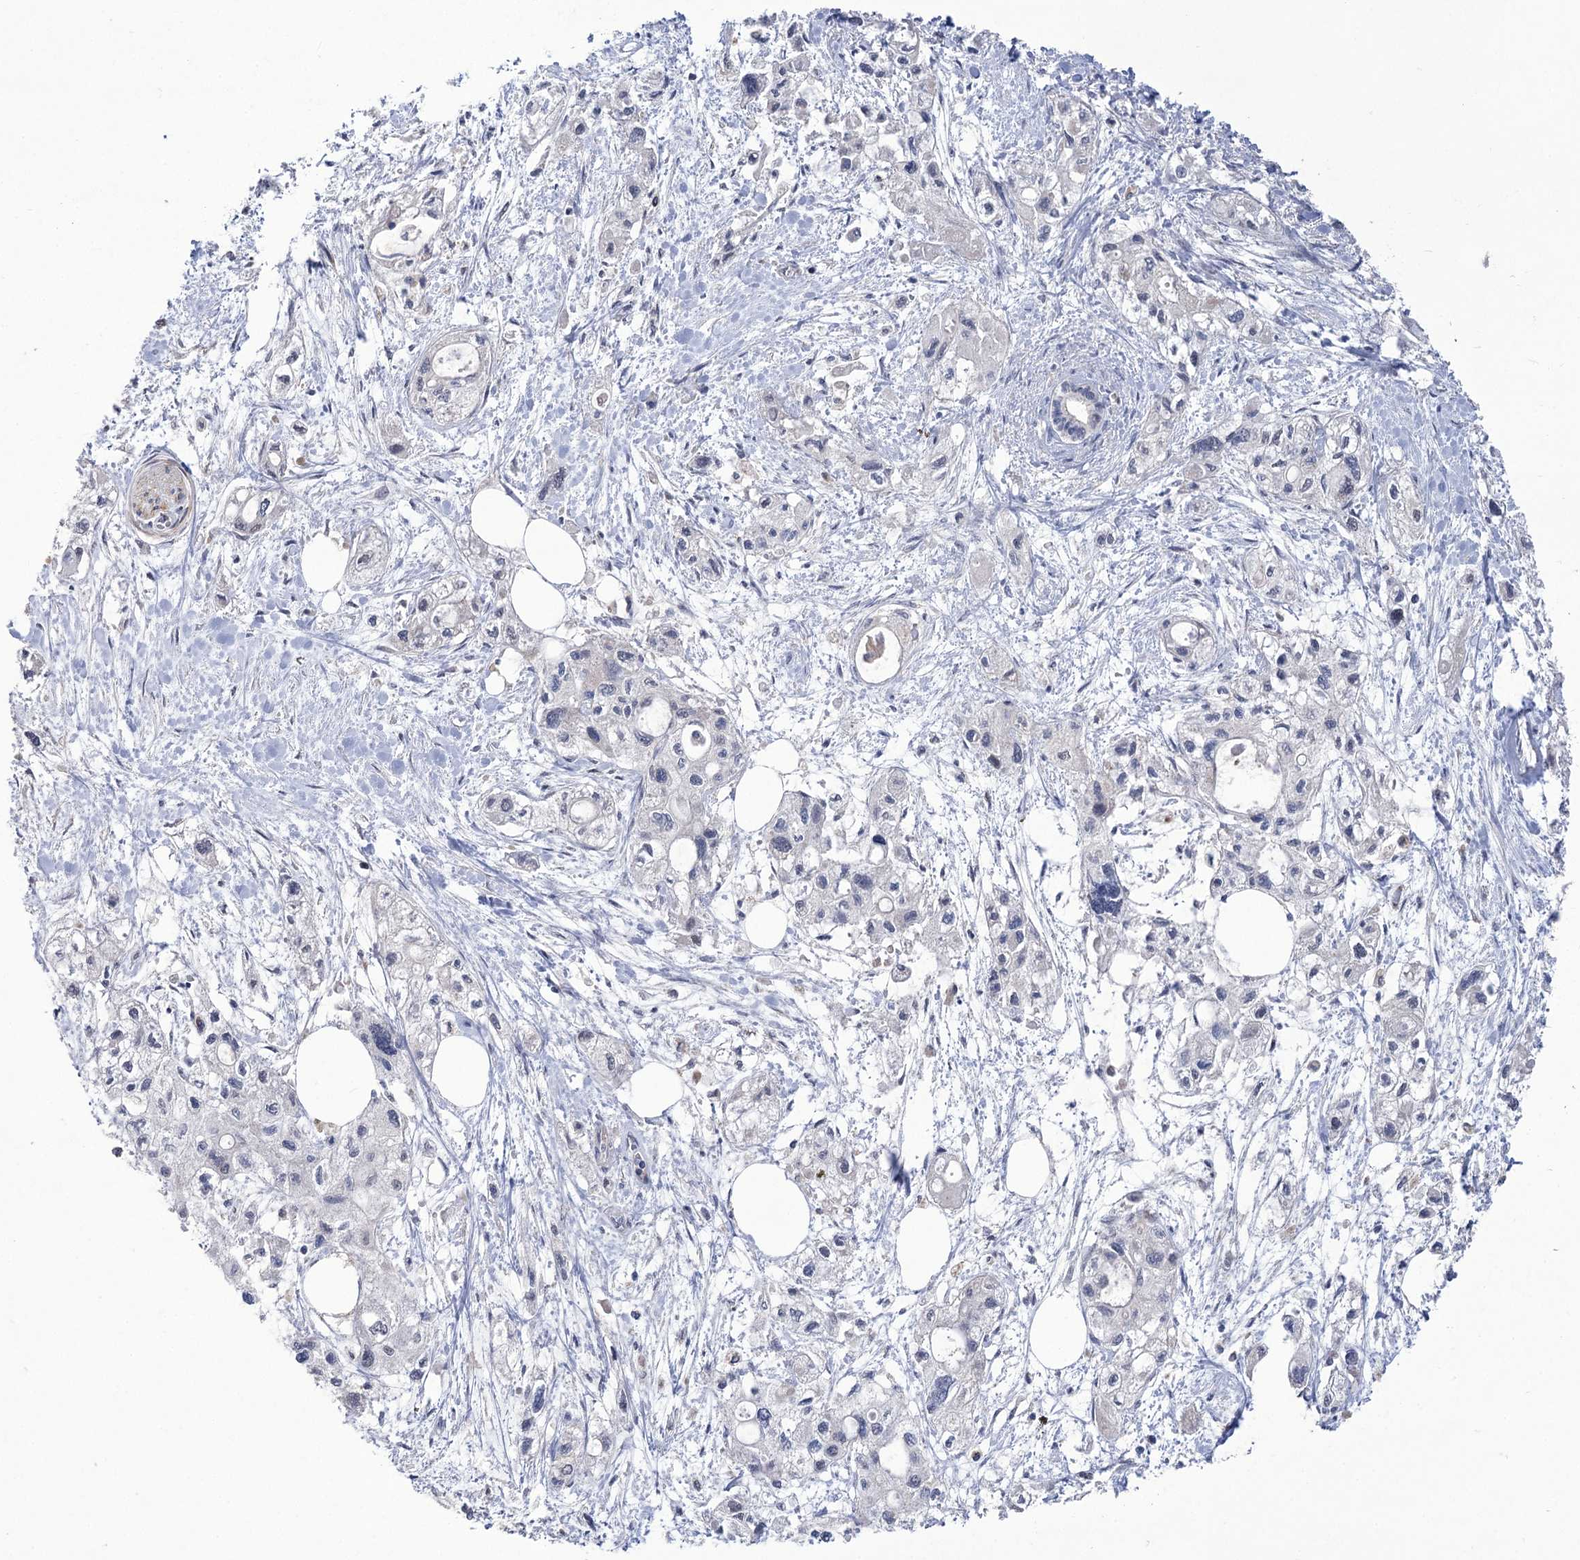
{"staining": {"intensity": "negative", "quantity": "none", "location": "none"}, "tissue": "pancreatic cancer", "cell_type": "Tumor cells", "image_type": "cancer", "snomed": [{"axis": "morphology", "description": "Adenocarcinoma, NOS"}, {"axis": "topography", "description": "Pancreas"}], "caption": "IHC of human pancreatic cancer (adenocarcinoma) demonstrates no positivity in tumor cells. The staining is performed using DAB (3,3'-diaminobenzidine) brown chromogen with nuclei counter-stained in using hematoxylin.", "gene": "ECHDC3", "patient": {"sex": "male", "age": 75}}